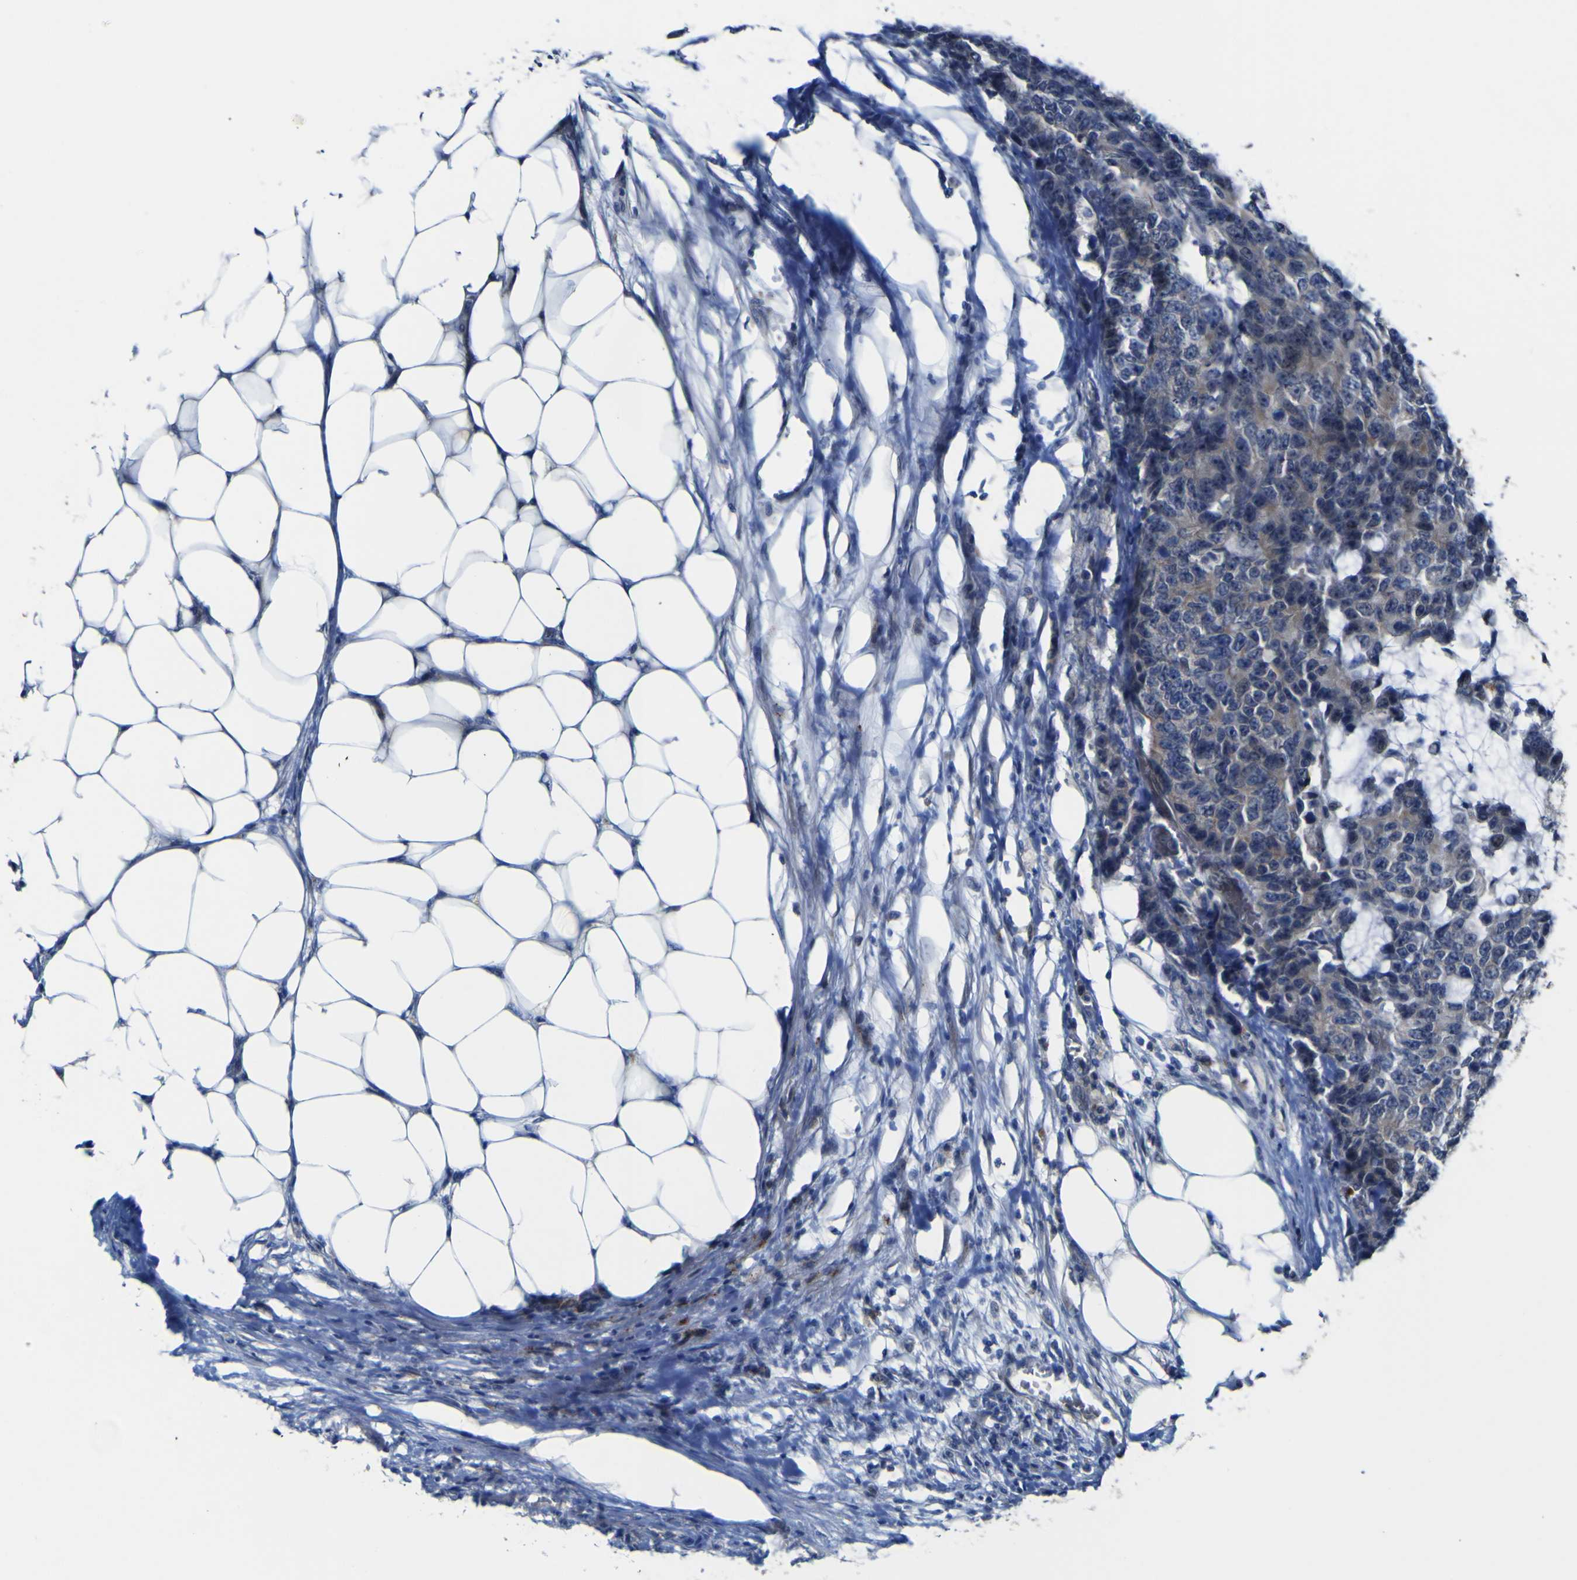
{"staining": {"intensity": "weak", "quantity": "<25%", "location": "cytoplasmic/membranous"}, "tissue": "colorectal cancer", "cell_type": "Tumor cells", "image_type": "cancer", "snomed": [{"axis": "morphology", "description": "Adenocarcinoma, NOS"}, {"axis": "topography", "description": "Colon"}], "caption": "The photomicrograph exhibits no staining of tumor cells in colorectal cancer.", "gene": "NAV1", "patient": {"sex": "female", "age": 86}}